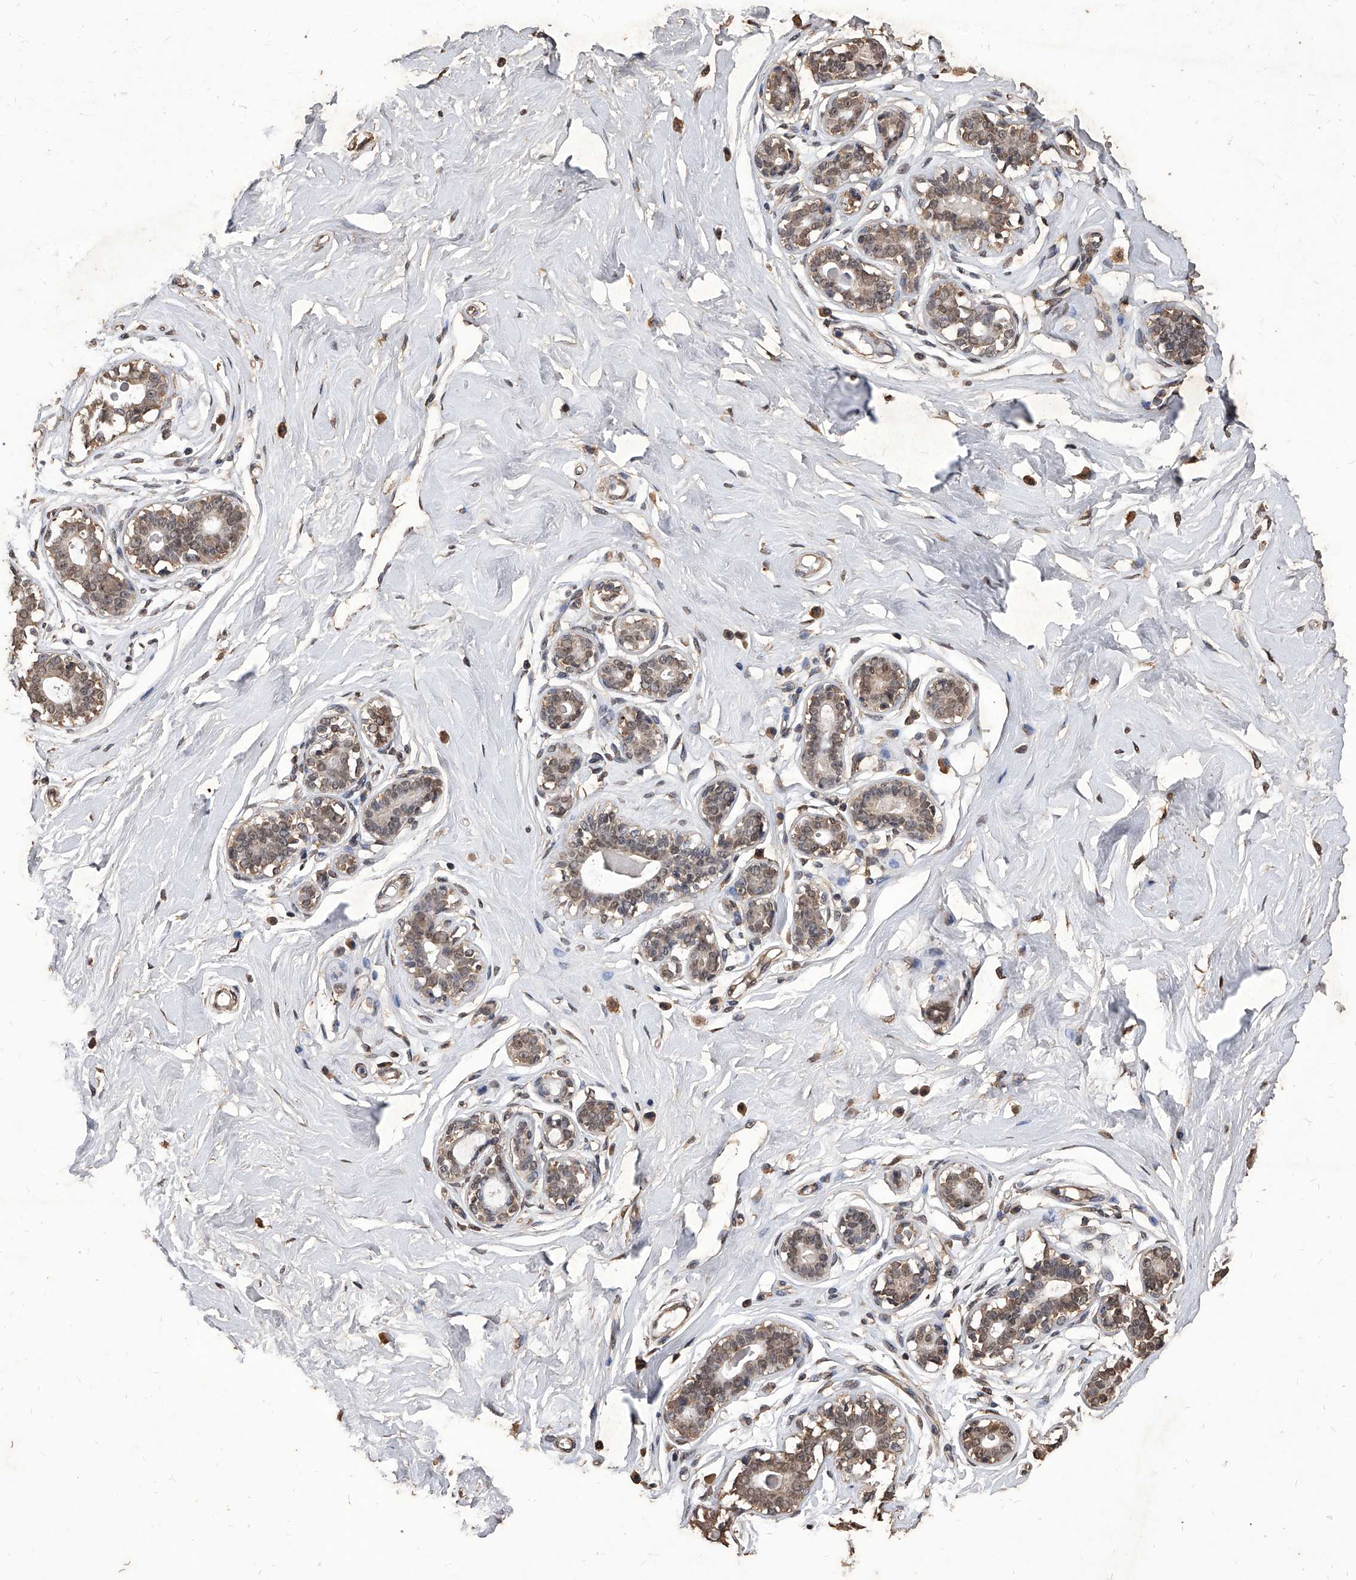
{"staining": {"intensity": "weak", "quantity": ">75%", "location": "cytoplasmic/membranous"}, "tissue": "breast", "cell_type": "Adipocytes", "image_type": "normal", "snomed": [{"axis": "morphology", "description": "Normal tissue, NOS"}, {"axis": "morphology", "description": "Adenoma, NOS"}, {"axis": "topography", "description": "Breast"}], "caption": "DAB immunohistochemical staining of unremarkable breast displays weak cytoplasmic/membranous protein expression in about >75% of adipocytes.", "gene": "FBXL4", "patient": {"sex": "female", "age": 23}}